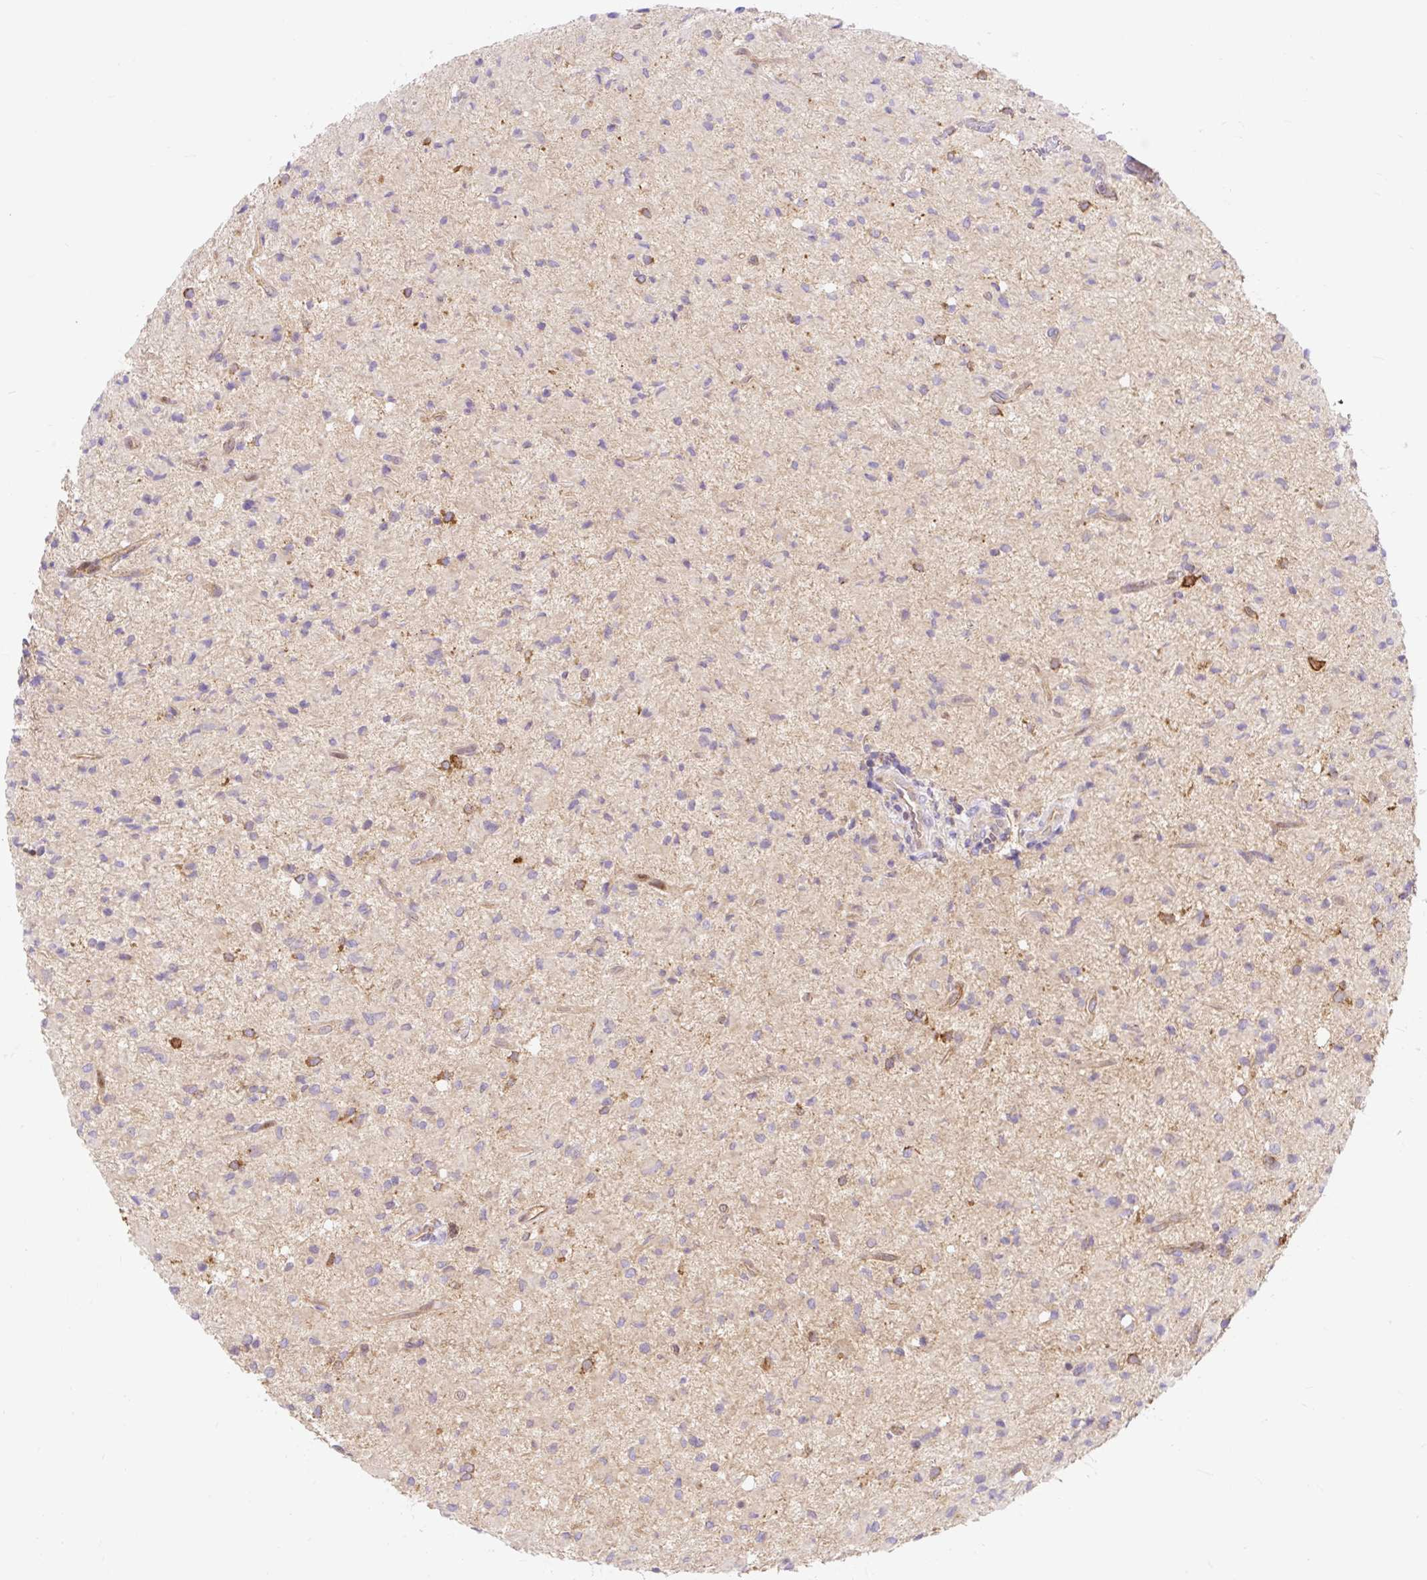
{"staining": {"intensity": "negative", "quantity": "none", "location": "none"}, "tissue": "glioma", "cell_type": "Tumor cells", "image_type": "cancer", "snomed": [{"axis": "morphology", "description": "Glioma, malignant, Low grade"}, {"axis": "topography", "description": "Brain"}], "caption": "This is an immunohistochemistry image of glioma. There is no staining in tumor cells.", "gene": "HIP1R", "patient": {"sex": "female", "age": 33}}